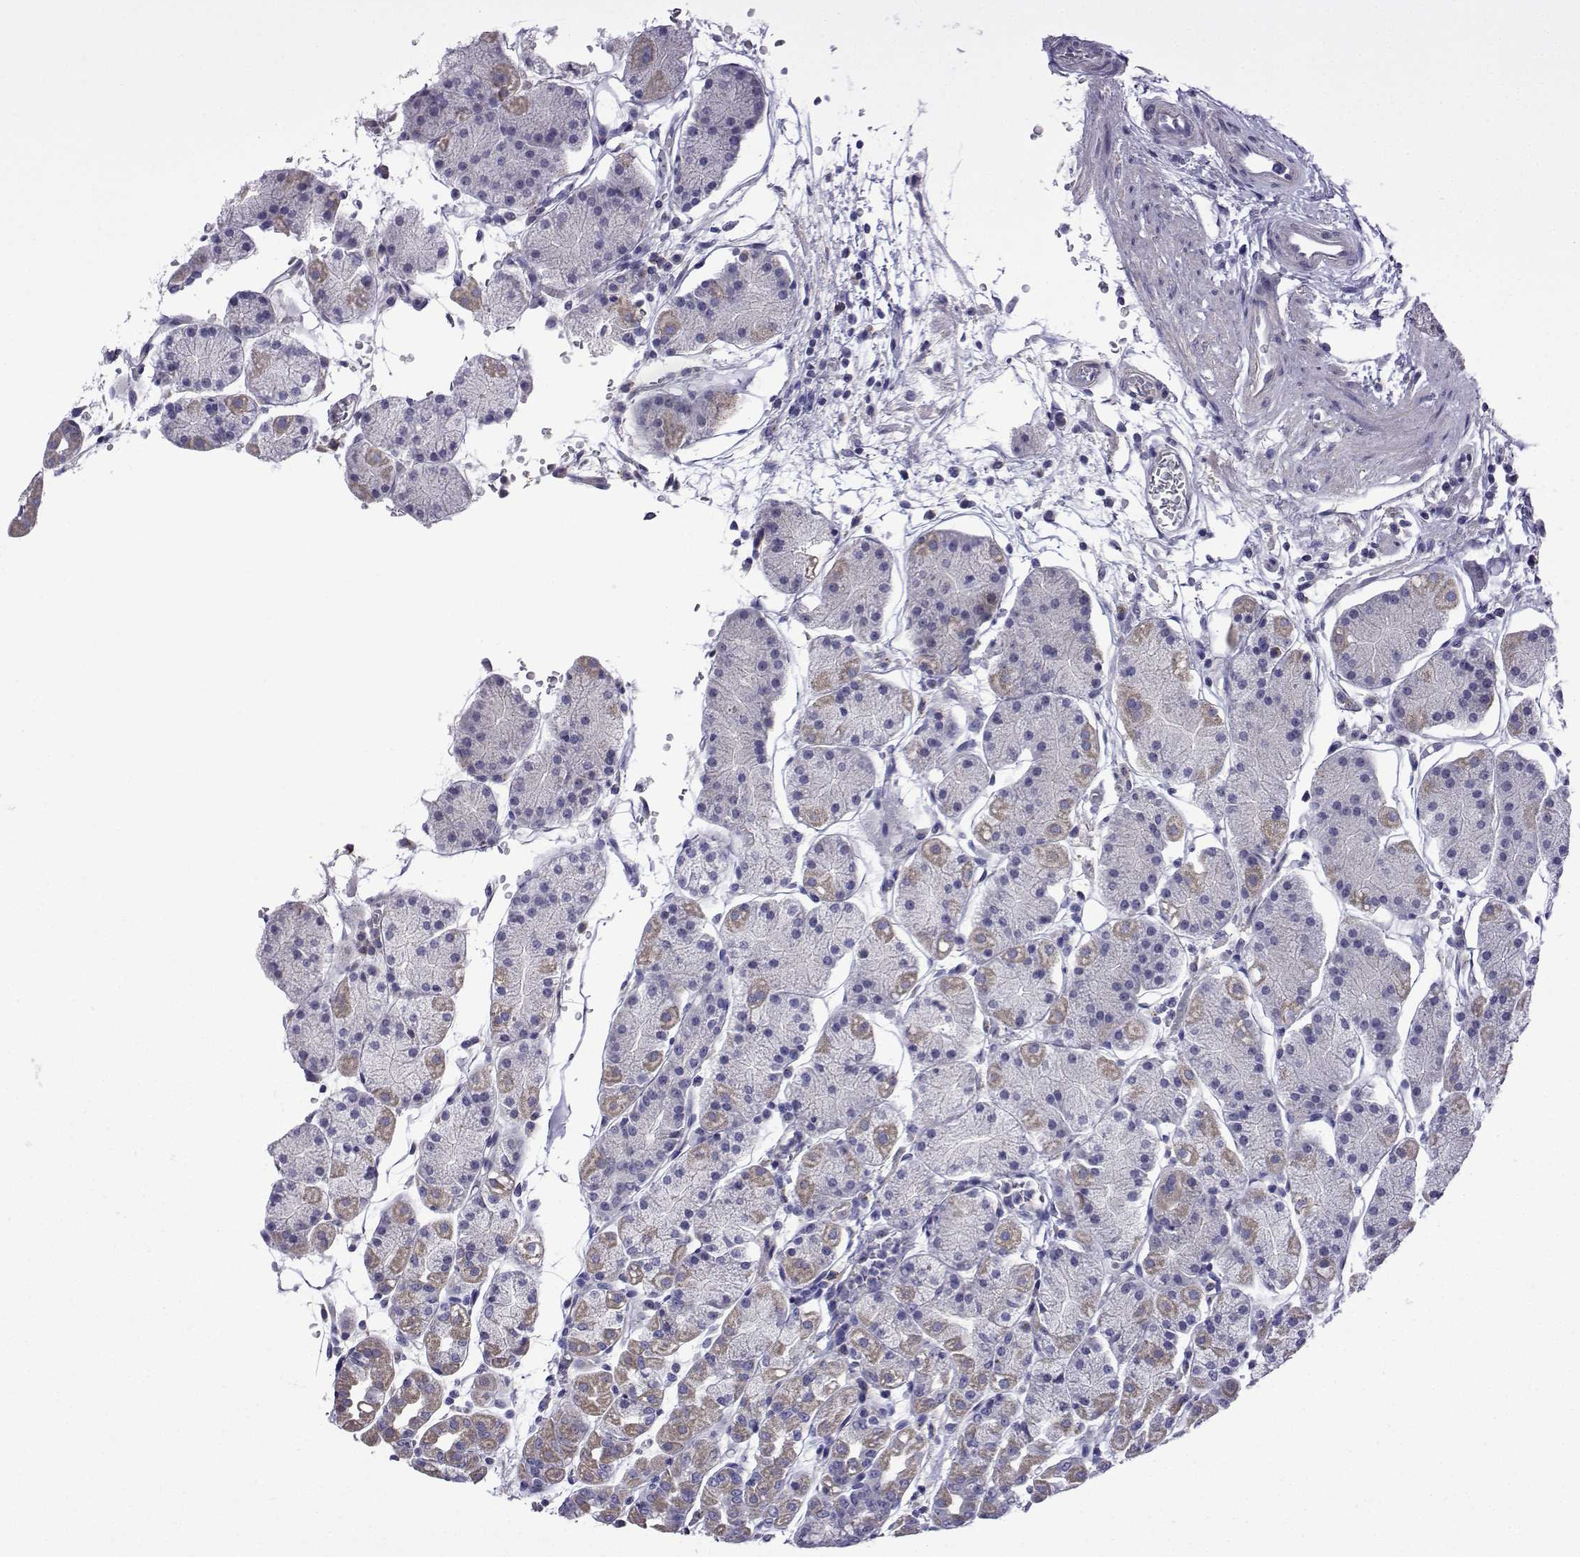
{"staining": {"intensity": "negative", "quantity": "none", "location": "none"}, "tissue": "stomach", "cell_type": "Glandular cells", "image_type": "normal", "snomed": [{"axis": "morphology", "description": "Normal tissue, NOS"}, {"axis": "topography", "description": "Stomach"}], "caption": "Stomach was stained to show a protein in brown. There is no significant positivity in glandular cells. (Stains: DAB immunohistochemistry with hematoxylin counter stain, Microscopy: brightfield microscopy at high magnification).", "gene": "SPACA7", "patient": {"sex": "male", "age": 54}}